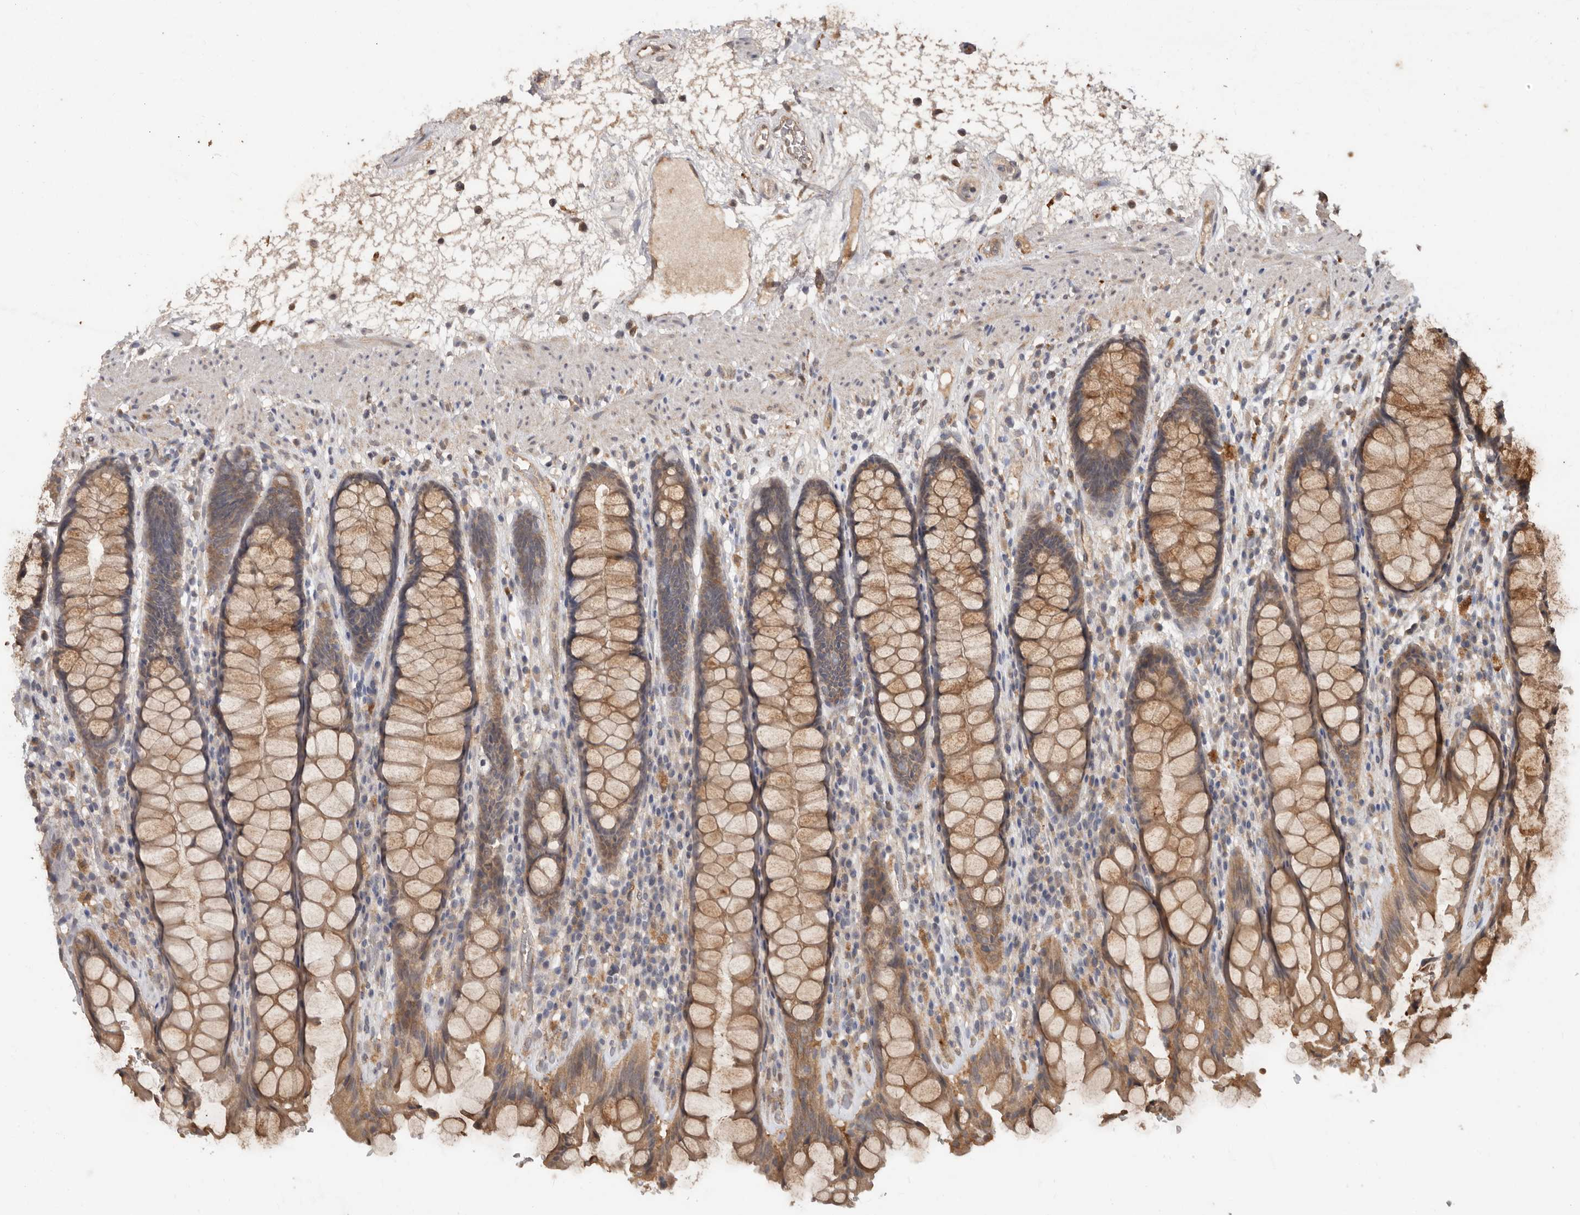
{"staining": {"intensity": "strong", "quantity": ">75%", "location": "cytoplasmic/membranous"}, "tissue": "rectum", "cell_type": "Glandular cells", "image_type": "normal", "snomed": [{"axis": "morphology", "description": "Normal tissue, NOS"}, {"axis": "topography", "description": "Rectum"}], "caption": "A histopathology image showing strong cytoplasmic/membranous staining in about >75% of glandular cells in benign rectum, as visualized by brown immunohistochemical staining.", "gene": "RSPO2", "patient": {"sex": "male", "age": 64}}